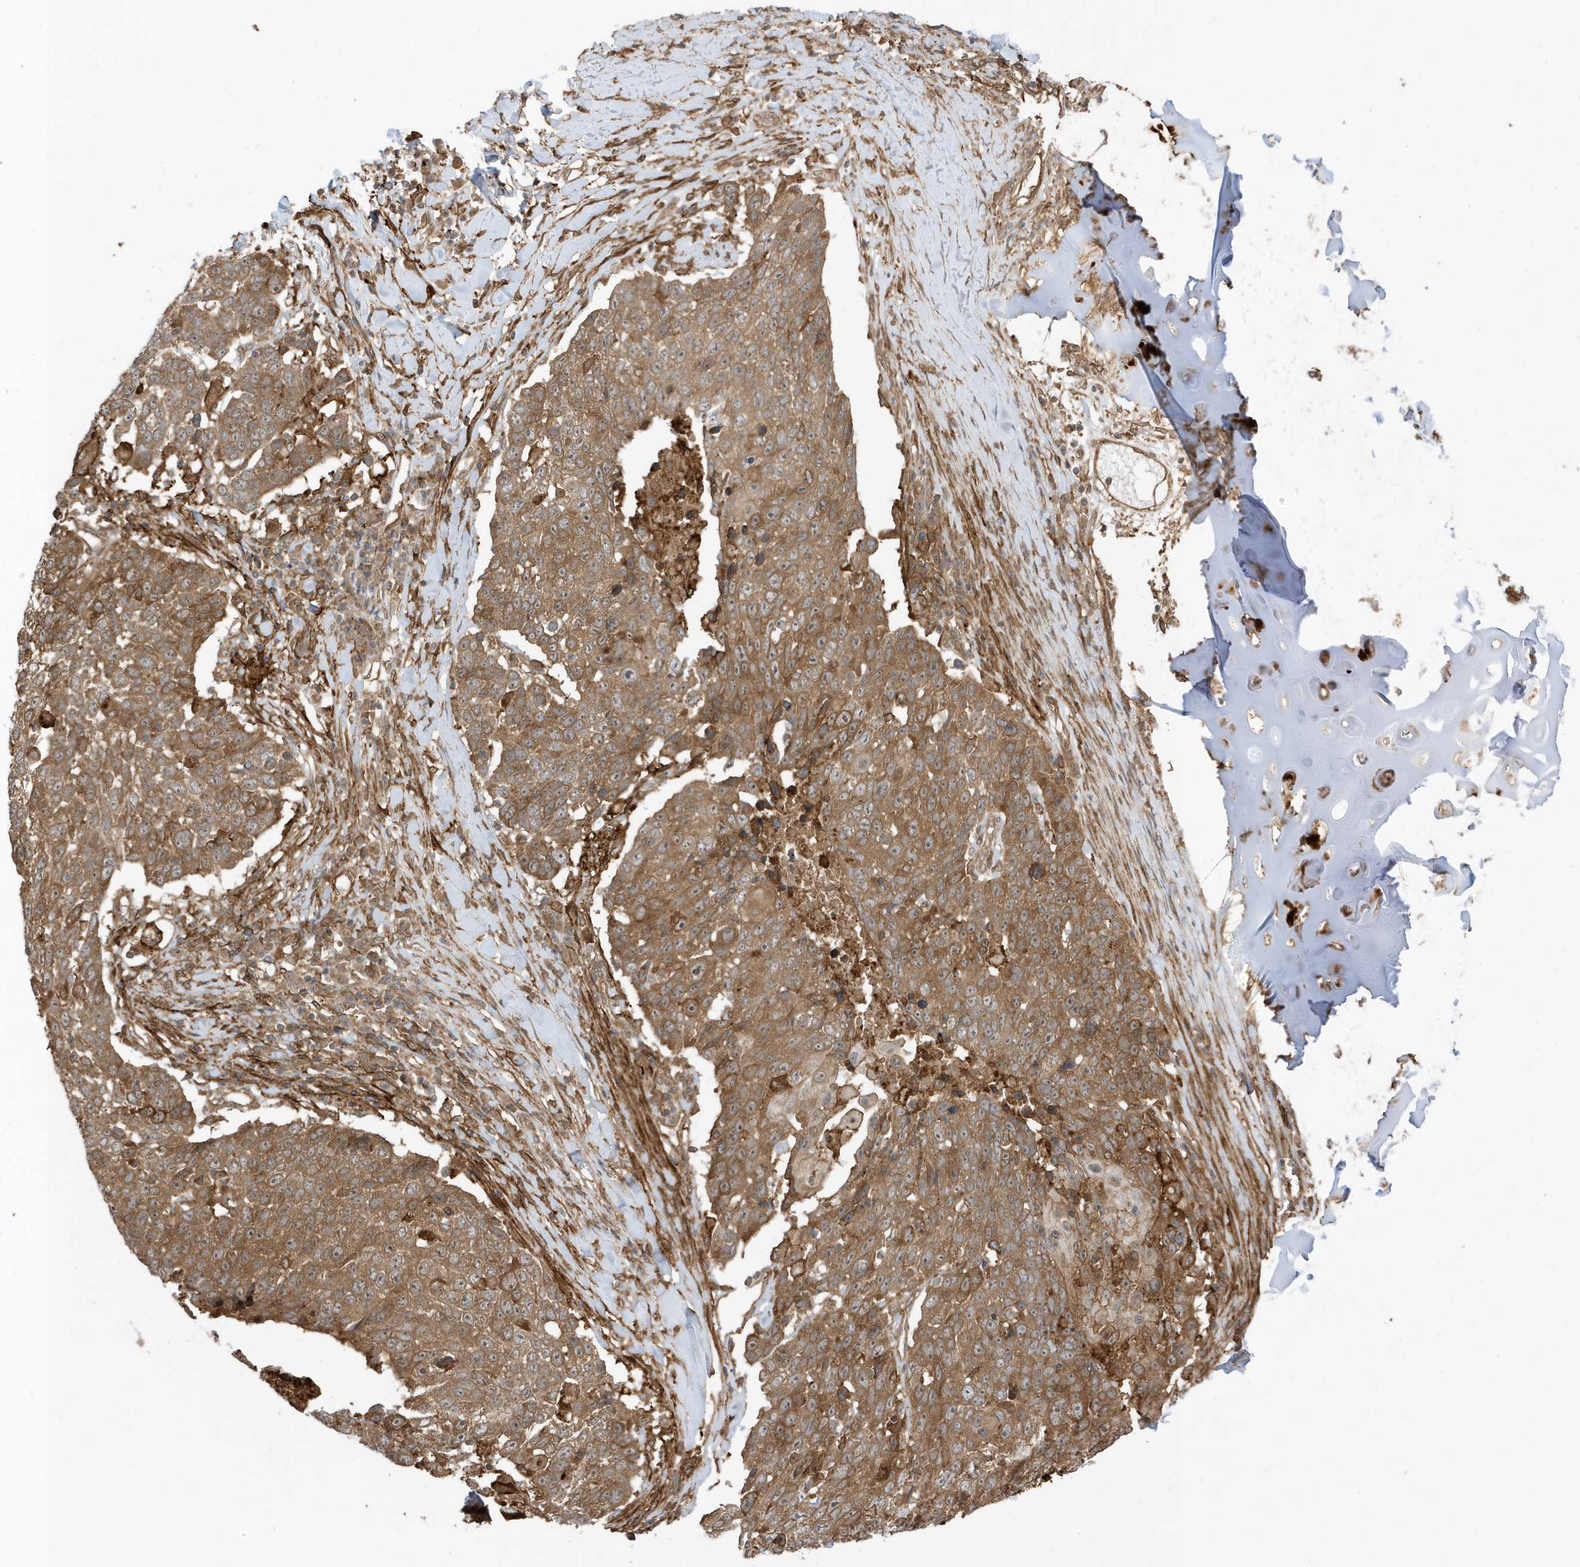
{"staining": {"intensity": "moderate", "quantity": ">75%", "location": "cytoplasmic/membranous"}, "tissue": "lung cancer", "cell_type": "Tumor cells", "image_type": "cancer", "snomed": [{"axis": "morphology", "description": "Squamous cell carcinoma, NOS"}, {"axis": "topography", "description": "Lung"}], "caption": "Immunohistochemical staining of squamous cell carcinoma (lung) displays medium levels of moderate cytoplasmic/membranous expression in about >75% of tumor cells.", "gene": "CDC42EP3", "patient": {"sex": "male", "age": 66}}